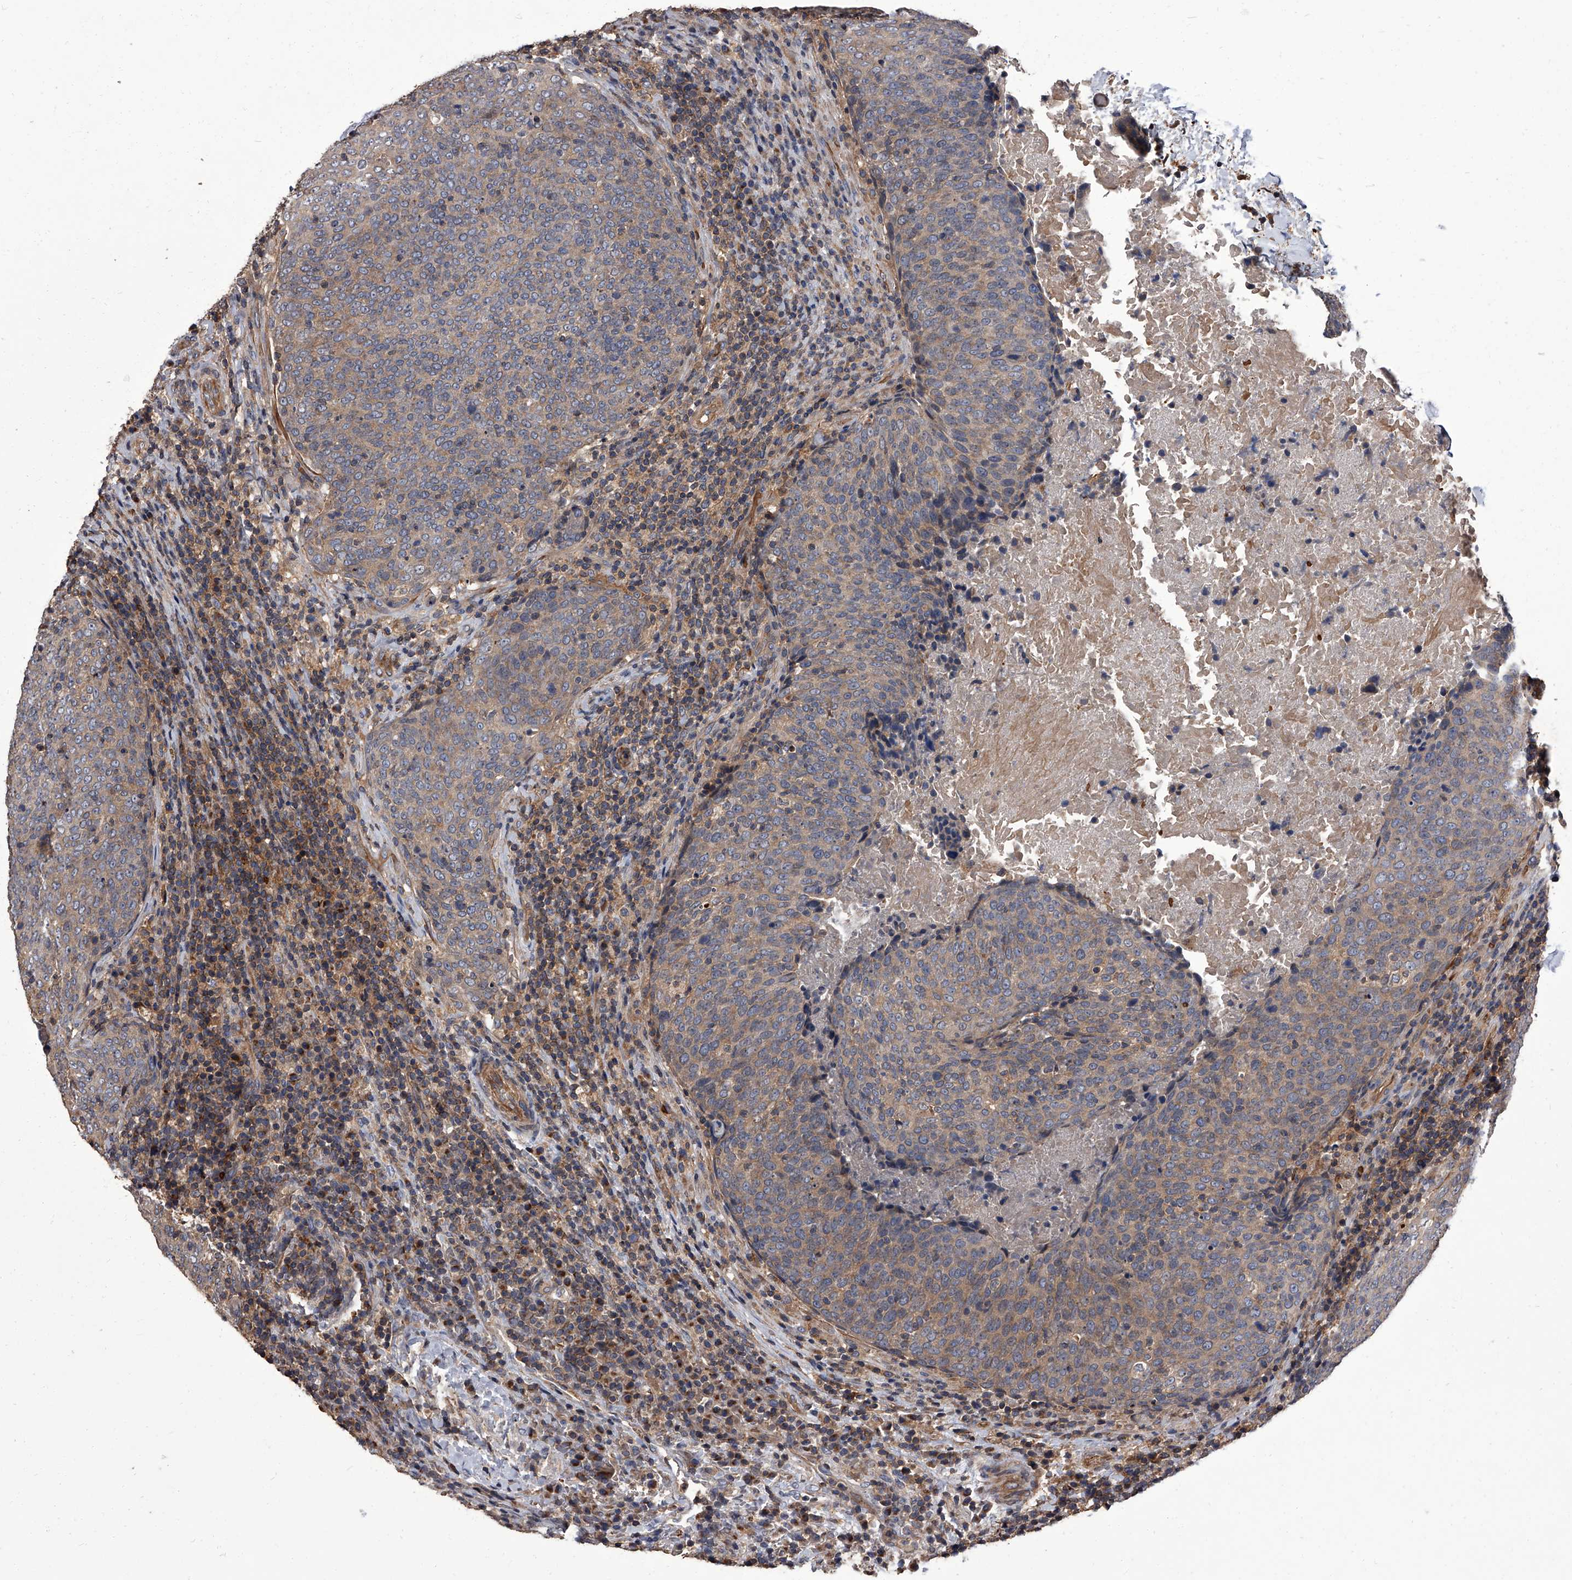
{"staining": {"intensity": "weak", "quantity": ">75%", "location": "cytoplasmic/membranous"}, "tissue": "head and neck cancer", "cell_type": "Tumor cells", "image_type": "cancer", "snomed": [{"axis": "morphology", "description": "Squamous cell carcinoma, NOS"}, {"axis": "morphology", "description": "Squamous cell carcinoma, metastatic, NOS"}, {"axis": "topography", "description": "Lymph node"}, {"axis": "topography", "description": "Head-Neck"}], "caption": "Squamous cell carcinoma (head and neck) tissue shows weak cytoplasmic/membranous staining in about >75% of tumor cells, visualized by immunohistochemistry.", "gene": "STK36", "patient": {"sex": "male", "age": 62}}